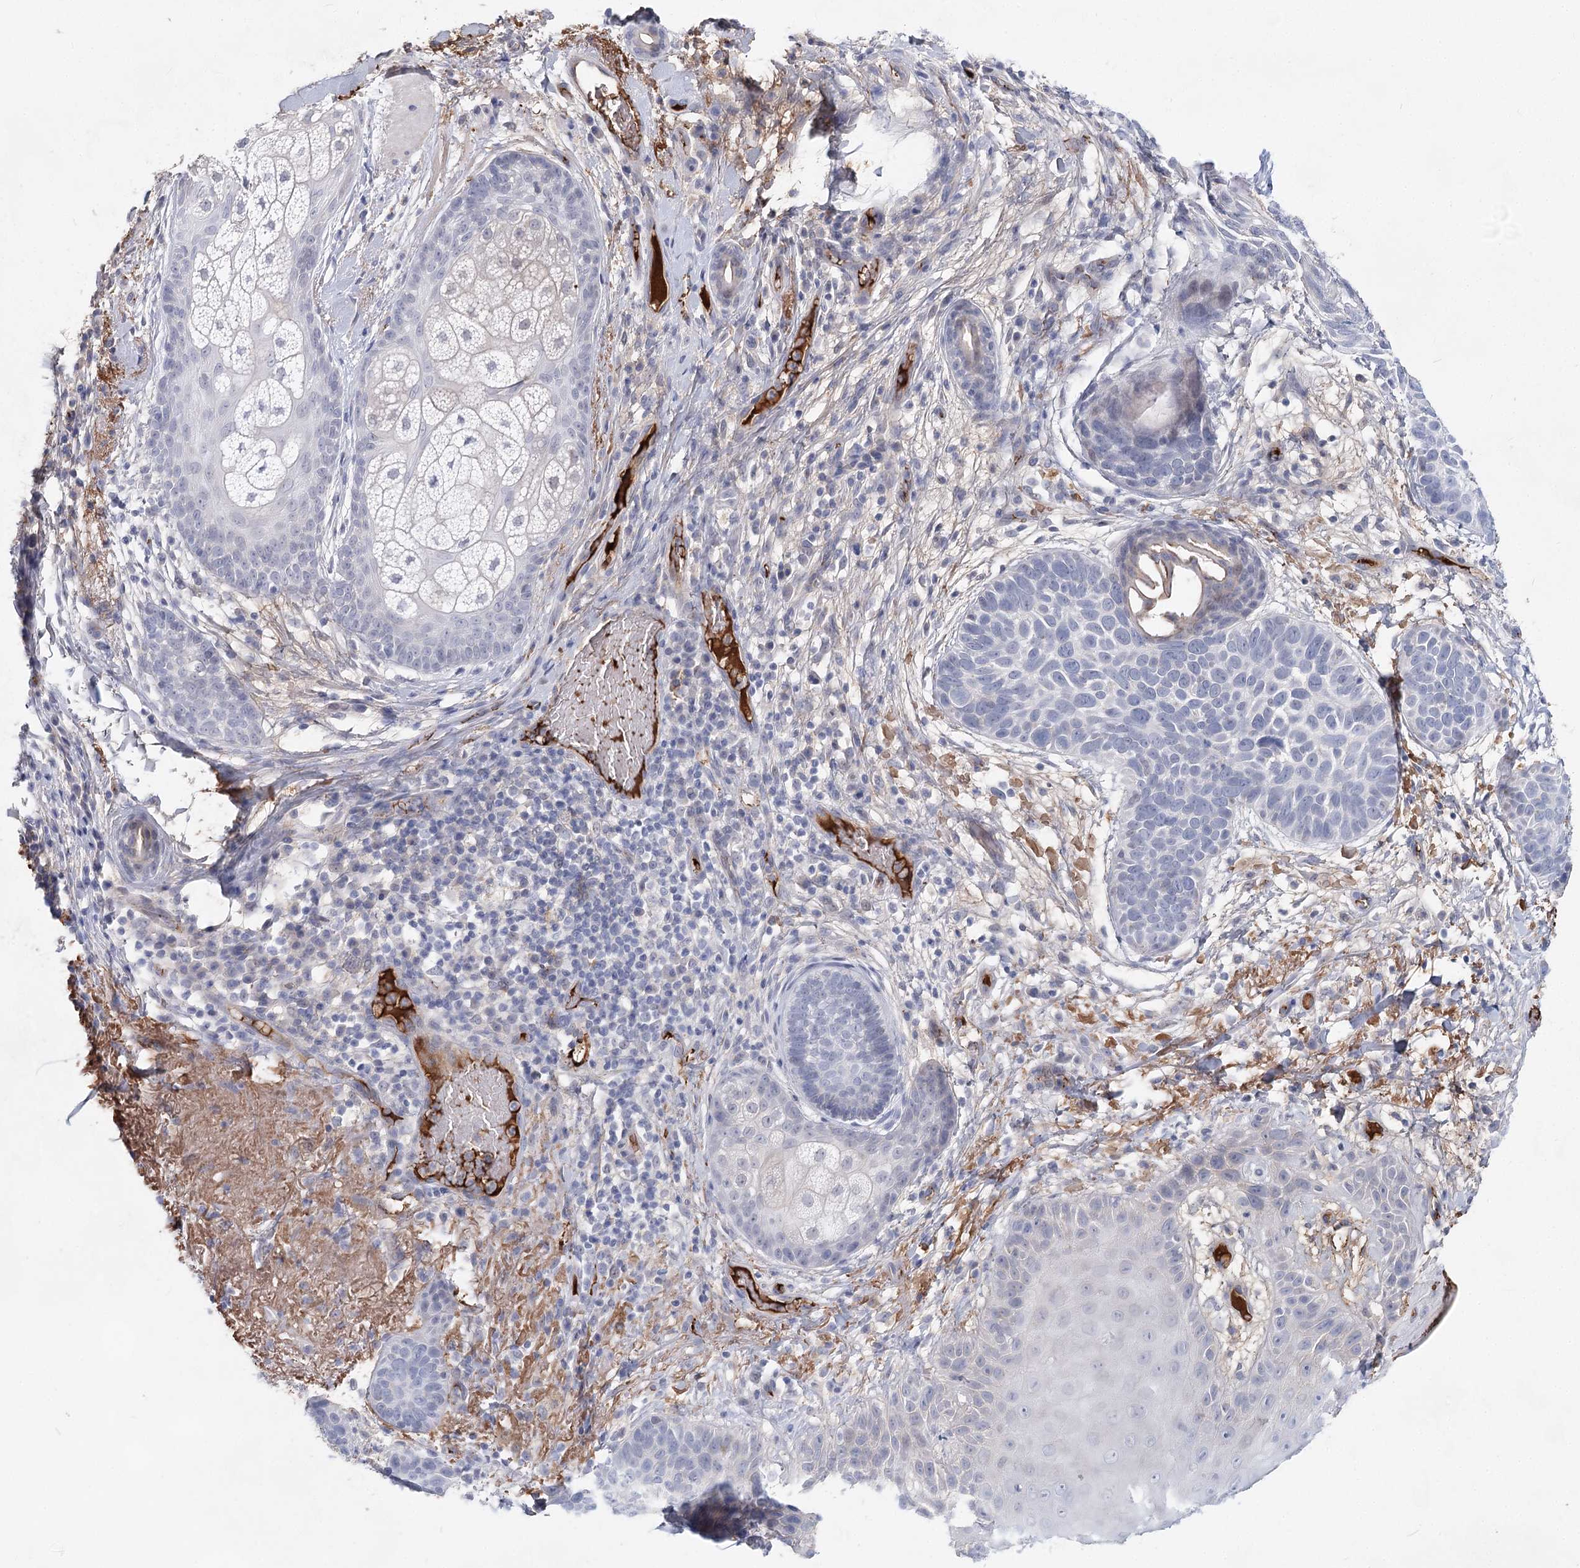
{"staining": {"intensity": "negative", "quantity": "none", "location": "none"}, "tissue": "skin cancer", "cell_type": "Tumor cells", "image_type": "cancer", "snomed": [{"axis": "morphology", "description": "Basal cell carcinoma"}, {"axis": "topography", "description": "Skin"}], "caption": "Tumor cells show no significant protein staining in skin basal cell carcinoma.", "gene": "TASOR2", "patient": {"sex": "male", "age": 85}}